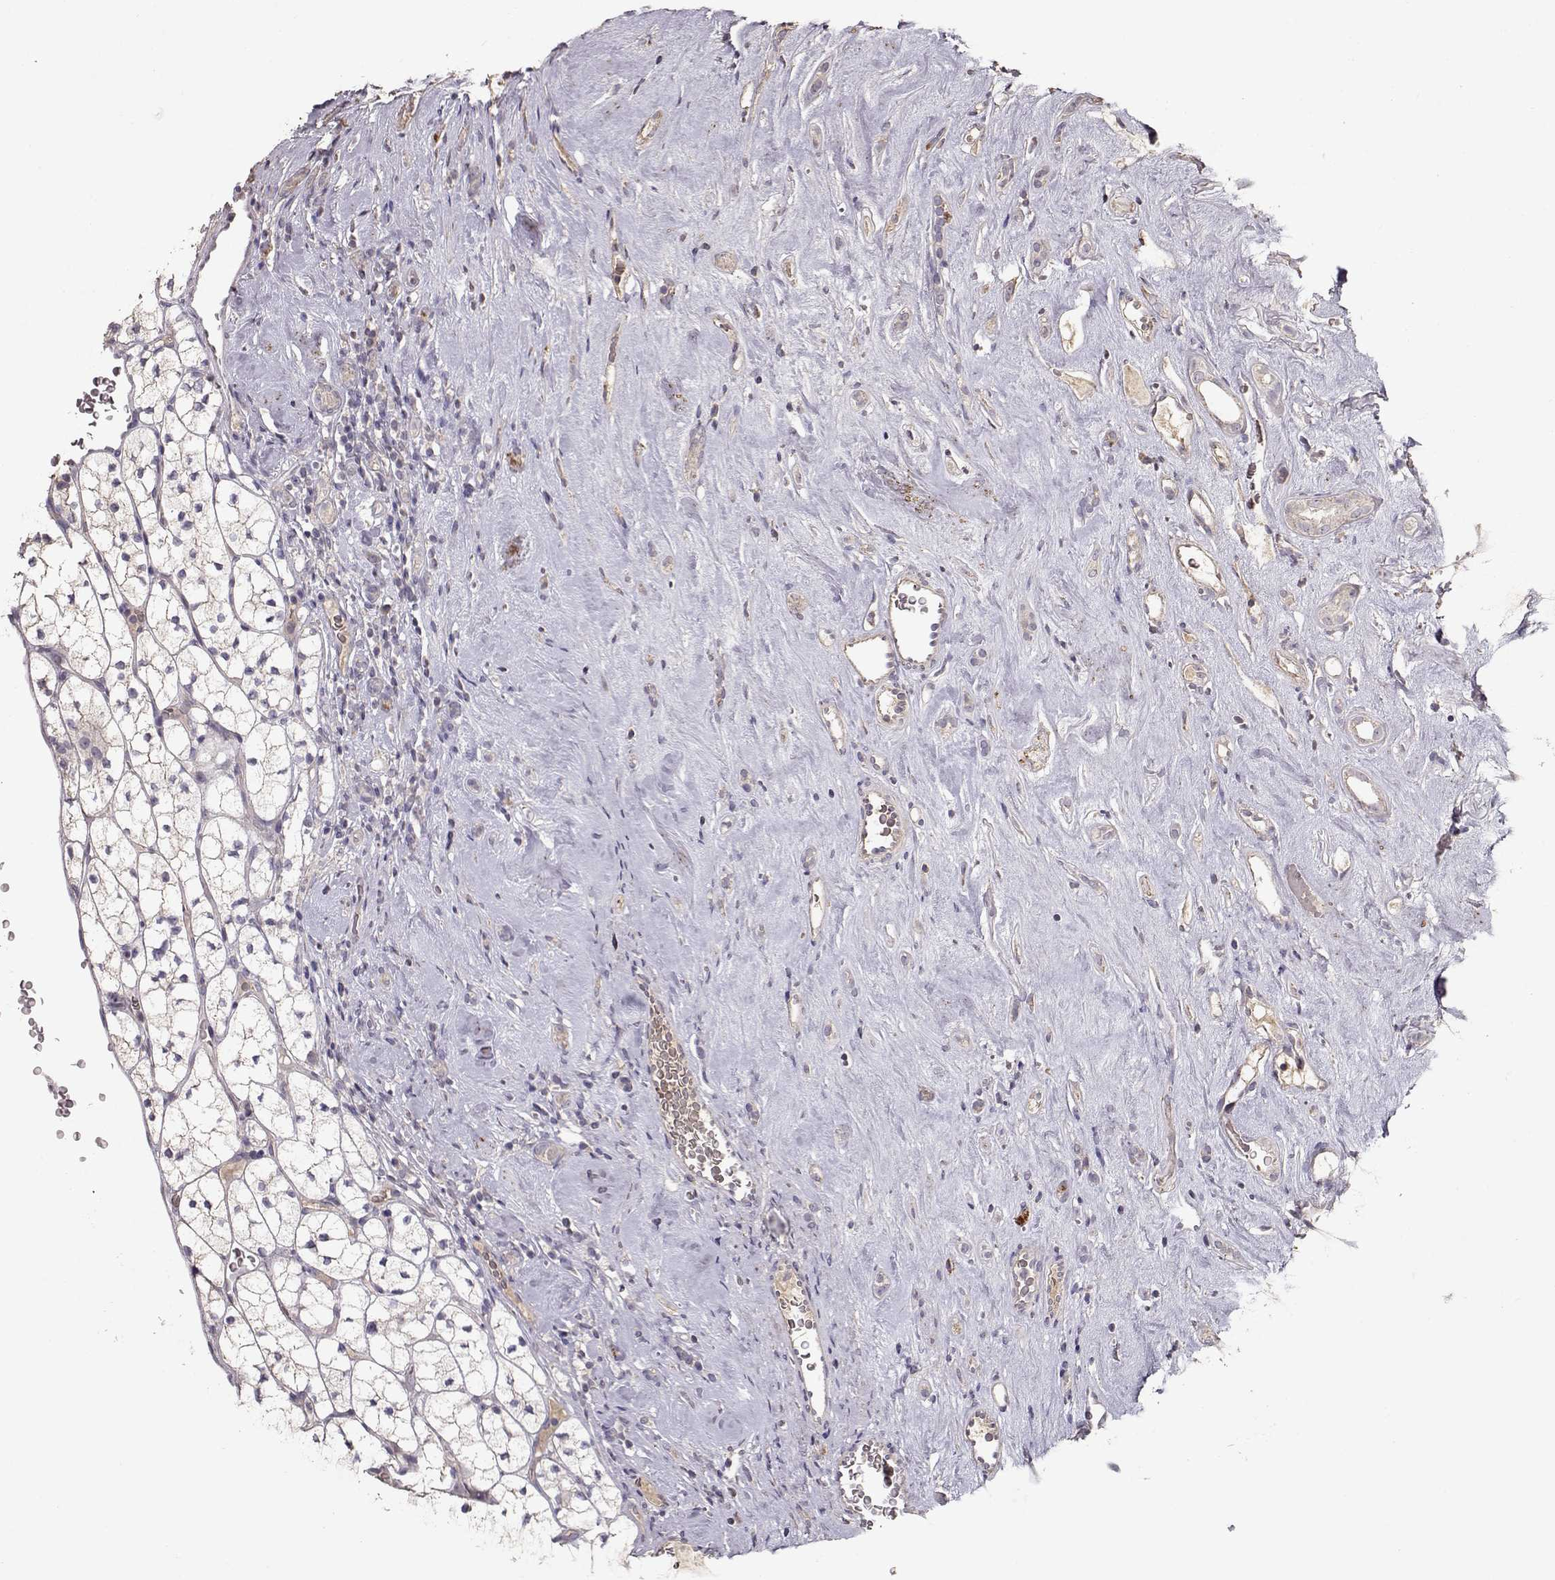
{"staining": {"intensity": "negative", "quantity": "none", "location": "none"}, "tissue": "renal cancer", "cell_type": "Tumor cells", "image_type": "cancer", "snomed": [{"axis": "morphology", "description": "Adenocarcinoma, NOS"}, {"axis": "topography", "description": "Kidney"}], "caption": "Immunohistochemical staining of renal adenocarcinoma reveals no significant positivity in tumor cells.", "gene": "PMCH", "patient": {"sex": "female", "age": 89}}